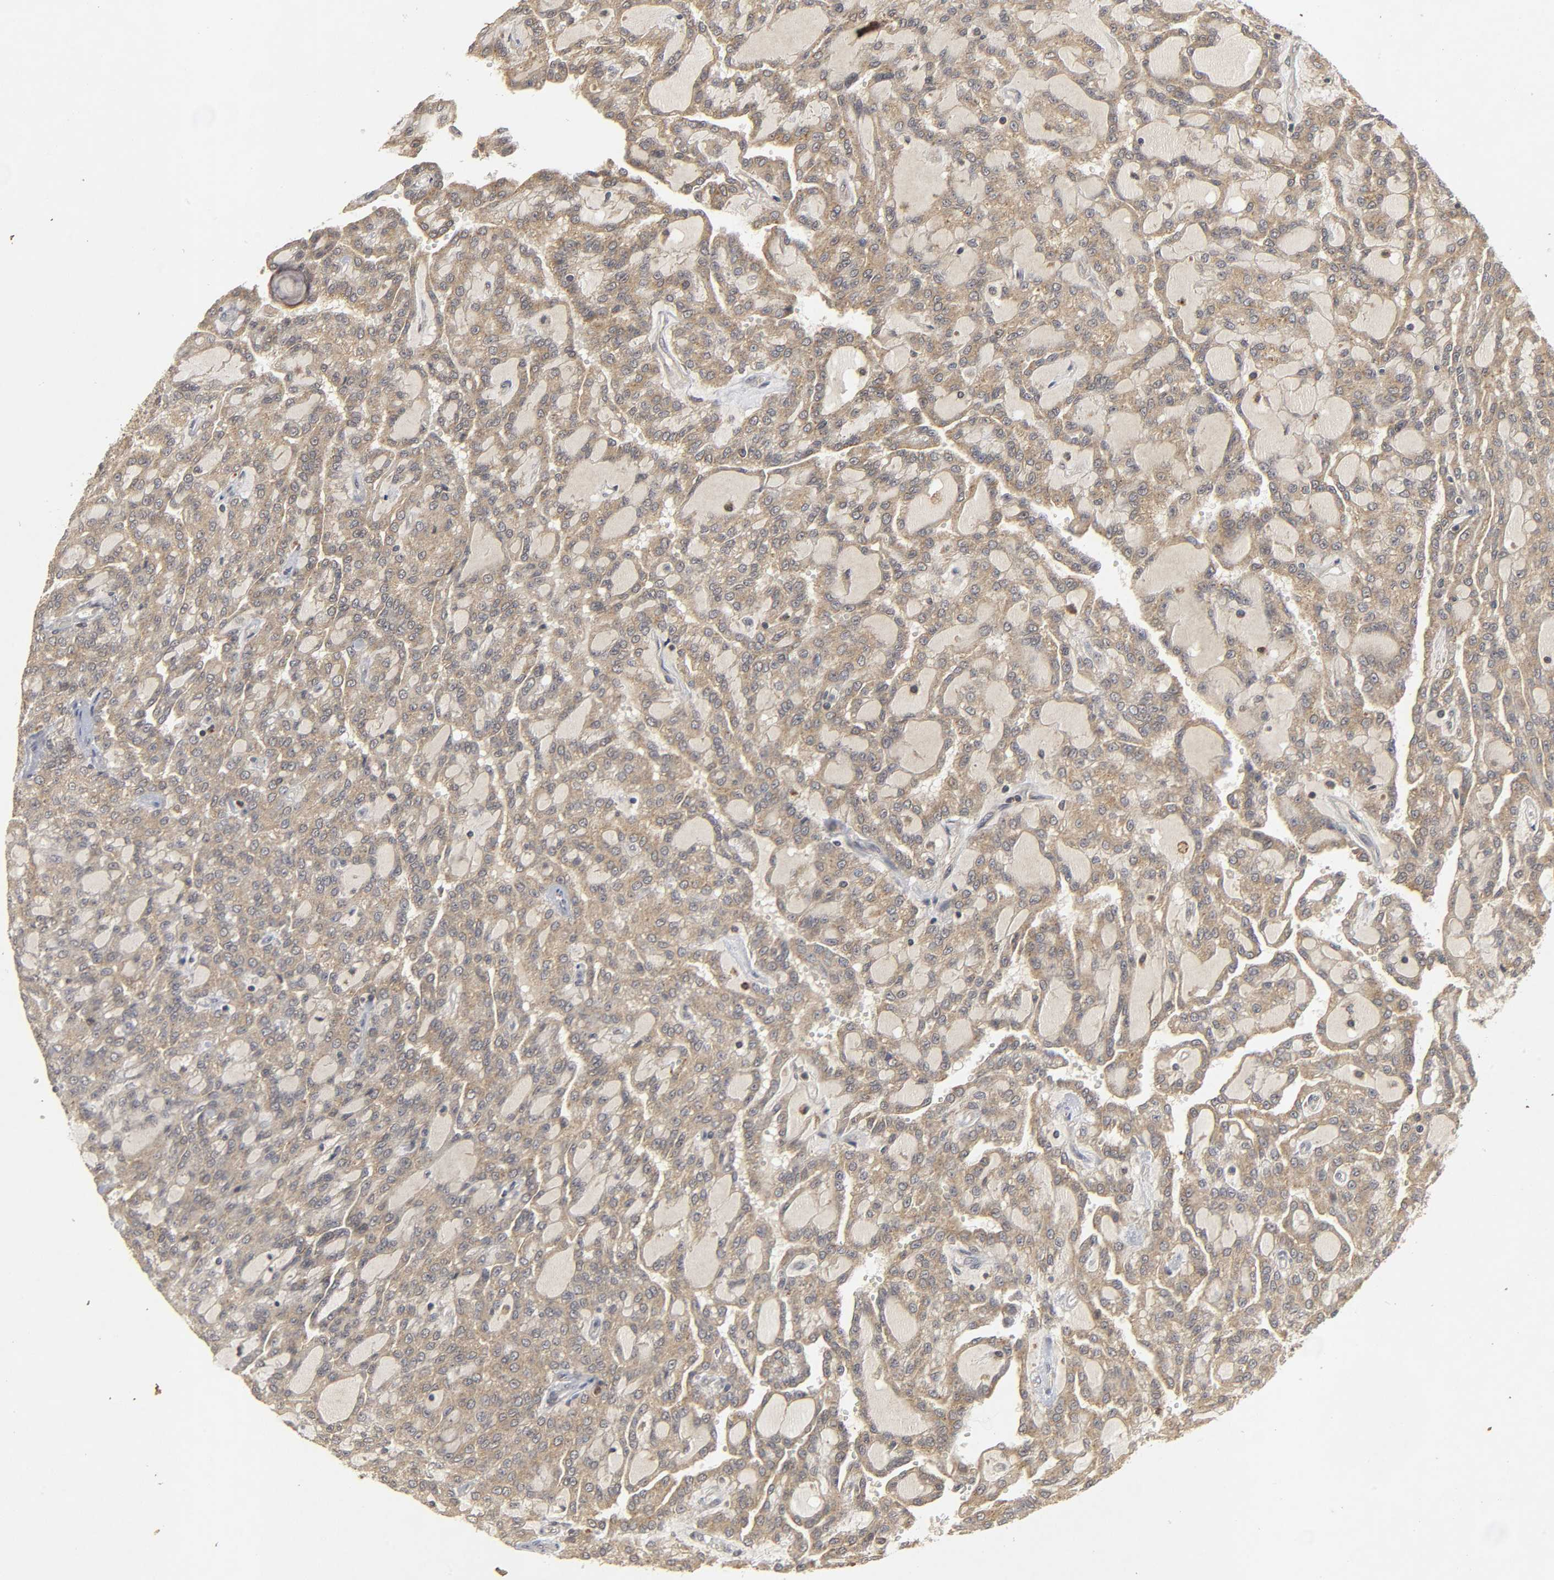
{"staining": {"intensity": "weak", "quantity": ">75%", "location": "cytoplasmic/membranous"}, "tissue": "renal cancer", "cell_type": "Tumor cells", "image_type": "cancer", "snomed": [{"axis": "morphology", "description": "Adenocarcinoma, NOS"}, {"axis": "topography", "description": "Kidney"}], "caption": "High-magnification brightfield microscopy of renal cancer stained with DAB (3,3'-diaminobenzidine) (brown) and counterstained with hematoxylin (blue). tumor cells exhibit weak cytoplasmic/membranous staining is present in about>75% of cells.", "gene": "TRAF6", "patient": {"sex": "male", "age": 63}}